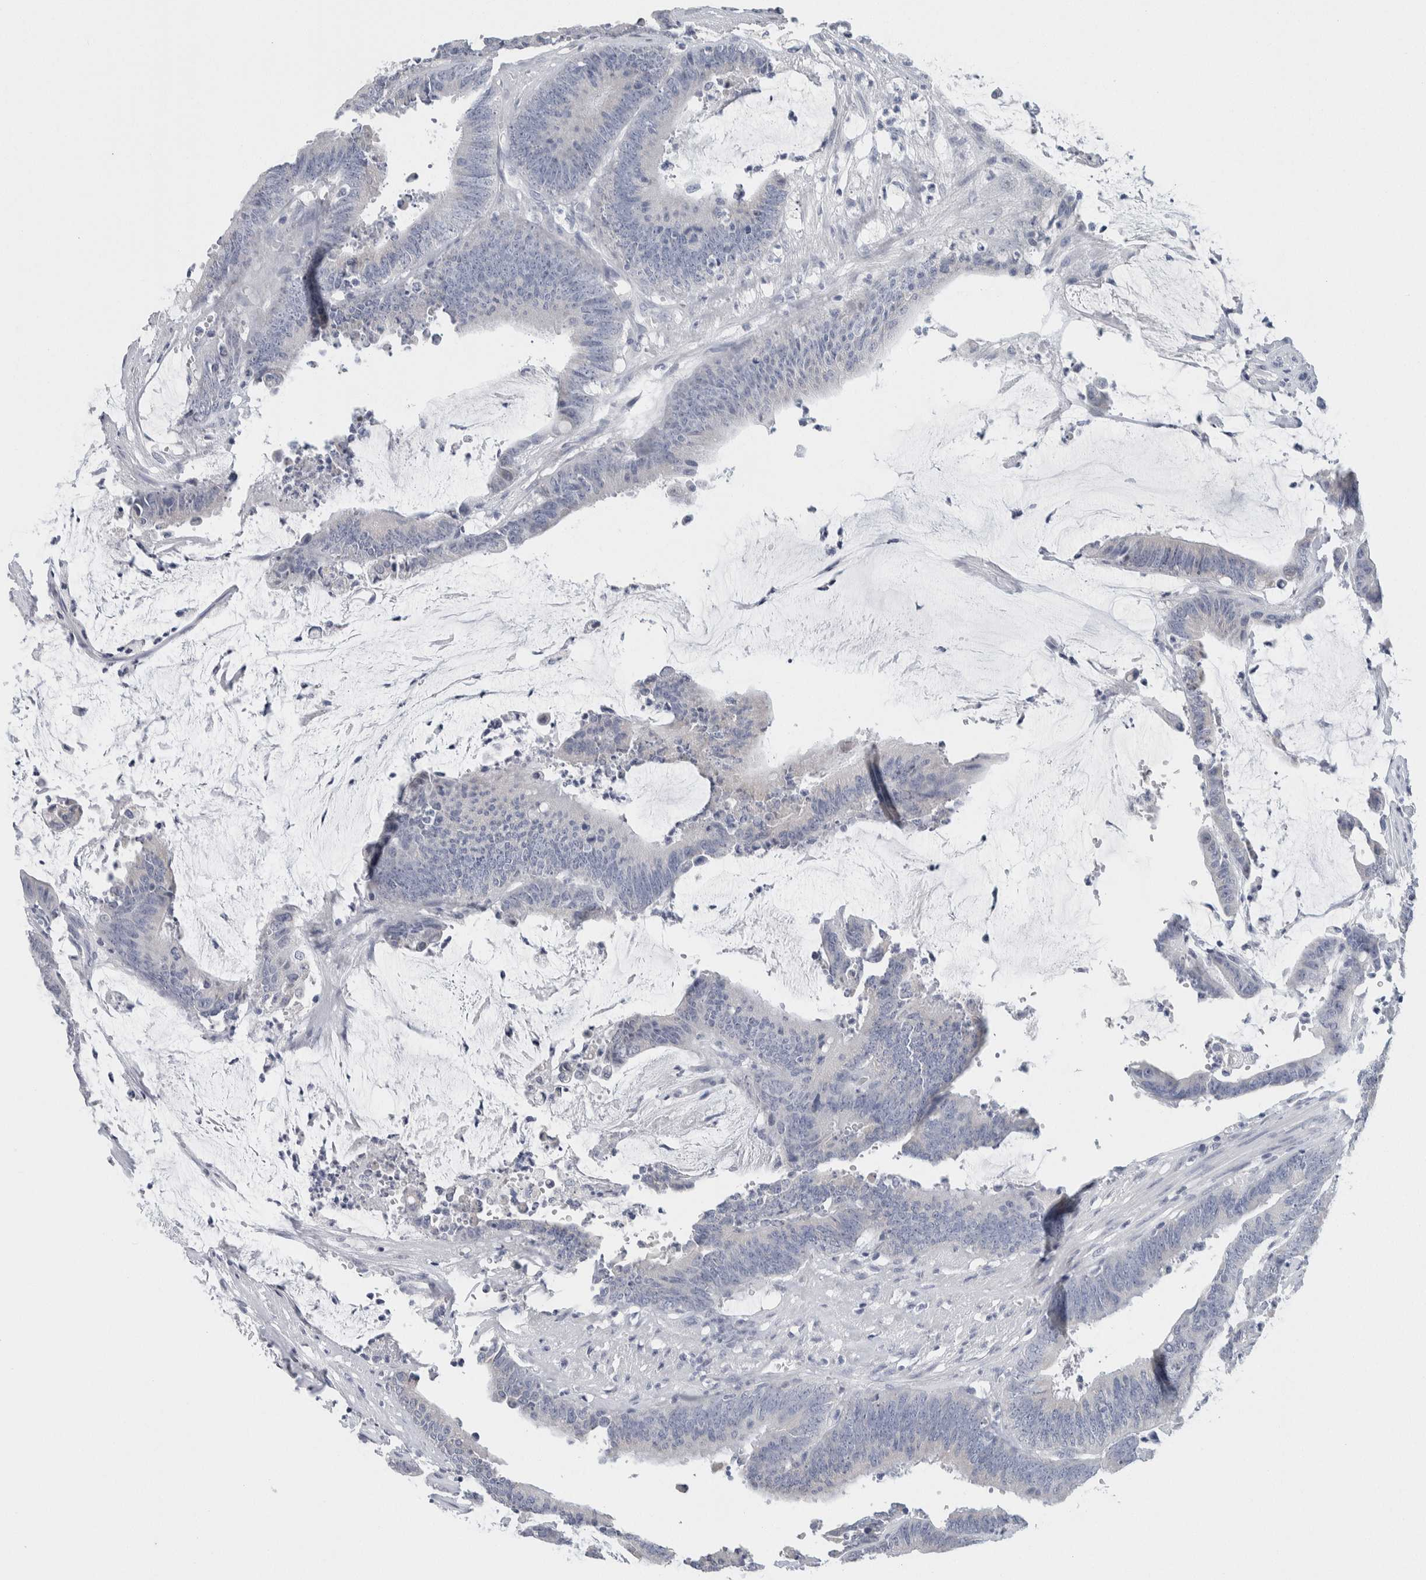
{"staining": {"intensity": "negative", "quantity": "none", "location": "none"}, "tissue": "colorectal cancer", "cell_type": "Tumor cells", "image_type": "cancer", "snomed": [{"axis": "morphology", "description": "Adenocarcinoma, NOS"}, {"axis": "topography", "description": "Rectum"}], "caption": "Immunohistochemistry (IHC) micrograph of colorectal adenocarcinoma stained for a protein (brown), which shows no positivity in tumor cells. (DAB (3,3'-diaminobenzidine) IHC with hematoxylin counter stain).", "gene": "SCN2A", "patient": {"sex": "female", "age": 66}}